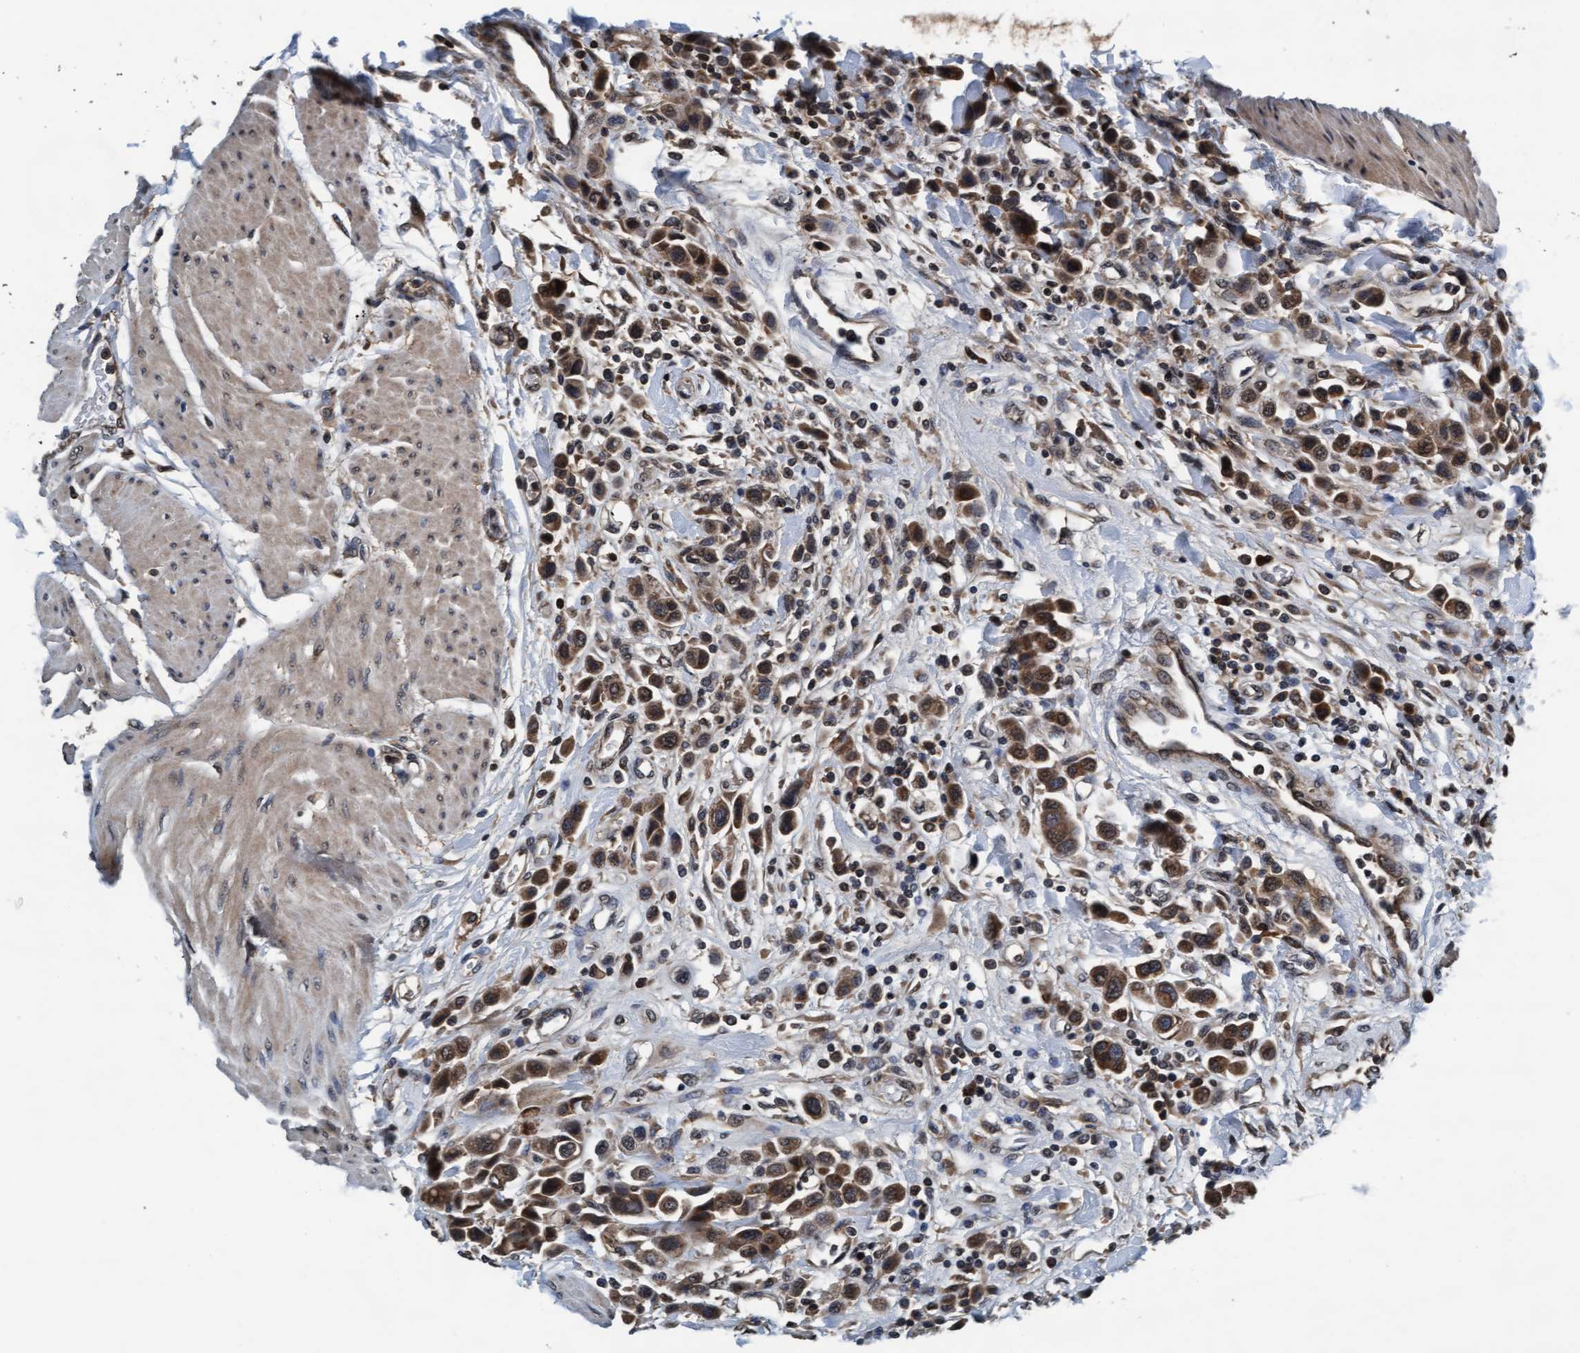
{"staining": {"intensity": "moderate", "quantity": ">75%", "location": "cytoplasmic/membranous"}, "tissue": "urothelial cancer", "cell_type": "Tumor cells", "image_type": "cancer", "snomed": [{"axis": "morphology", "description": "Urothelial carcinoma, High grade"}, {"axis": "topography", "description": "Urinary bladder"}], "caption": "Immunohistochemical staining of high-grade urothelial carcinoma exhibits medium levels of moderate cytoplasmic/membranous protein expression in about >75% of tumor cells.", "gene": "WASF1", "patient": {"sex": "male", "age": 50}}